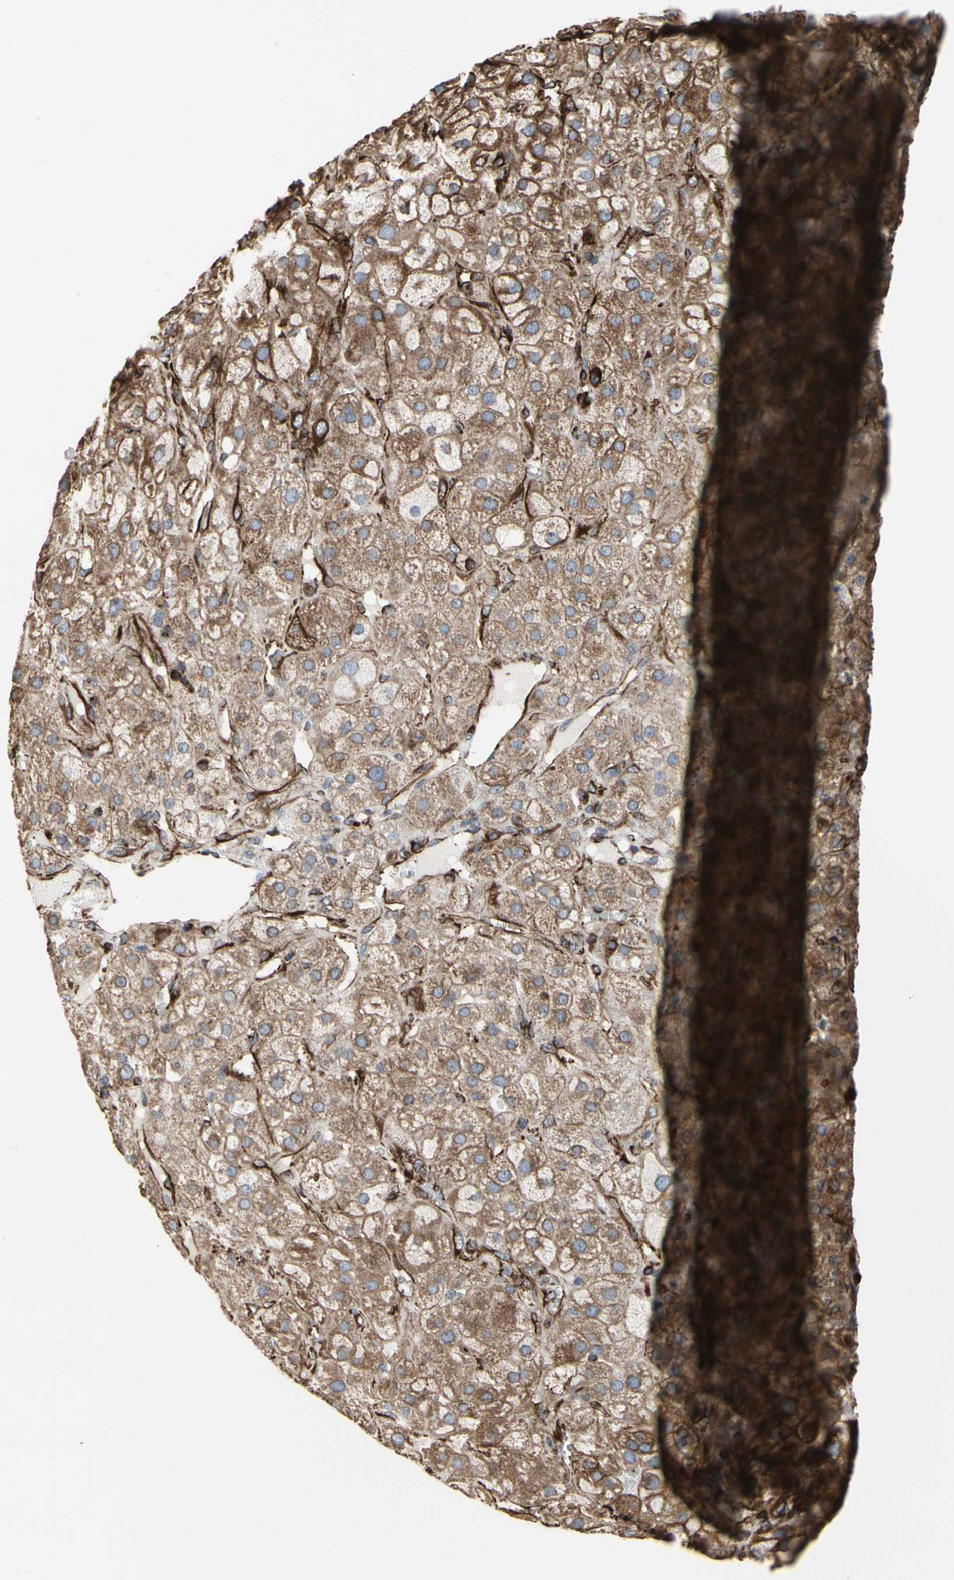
{"staining": {"intensity": "moderate", "quantity": "25%-75%", "location": "cytoplasmic/membranous"}, "tissue": "adrenal gland", "cell_type": "Glandular cells", "image_type": "normal", "snomed": [{"axis": "morphology", "description": "Normal tissue, NOS"}, {"axis": "topography", "description": "Adrenal gland"}], "caption": "Human adrenal gland stained for a protein (brown) demonstrates moderate cytoplasmic/membranous positive expression in approximately 25%-75% of glandular cells.", "gene": "TUBA1A", "patient": {"sex": "female", "age": 47}}